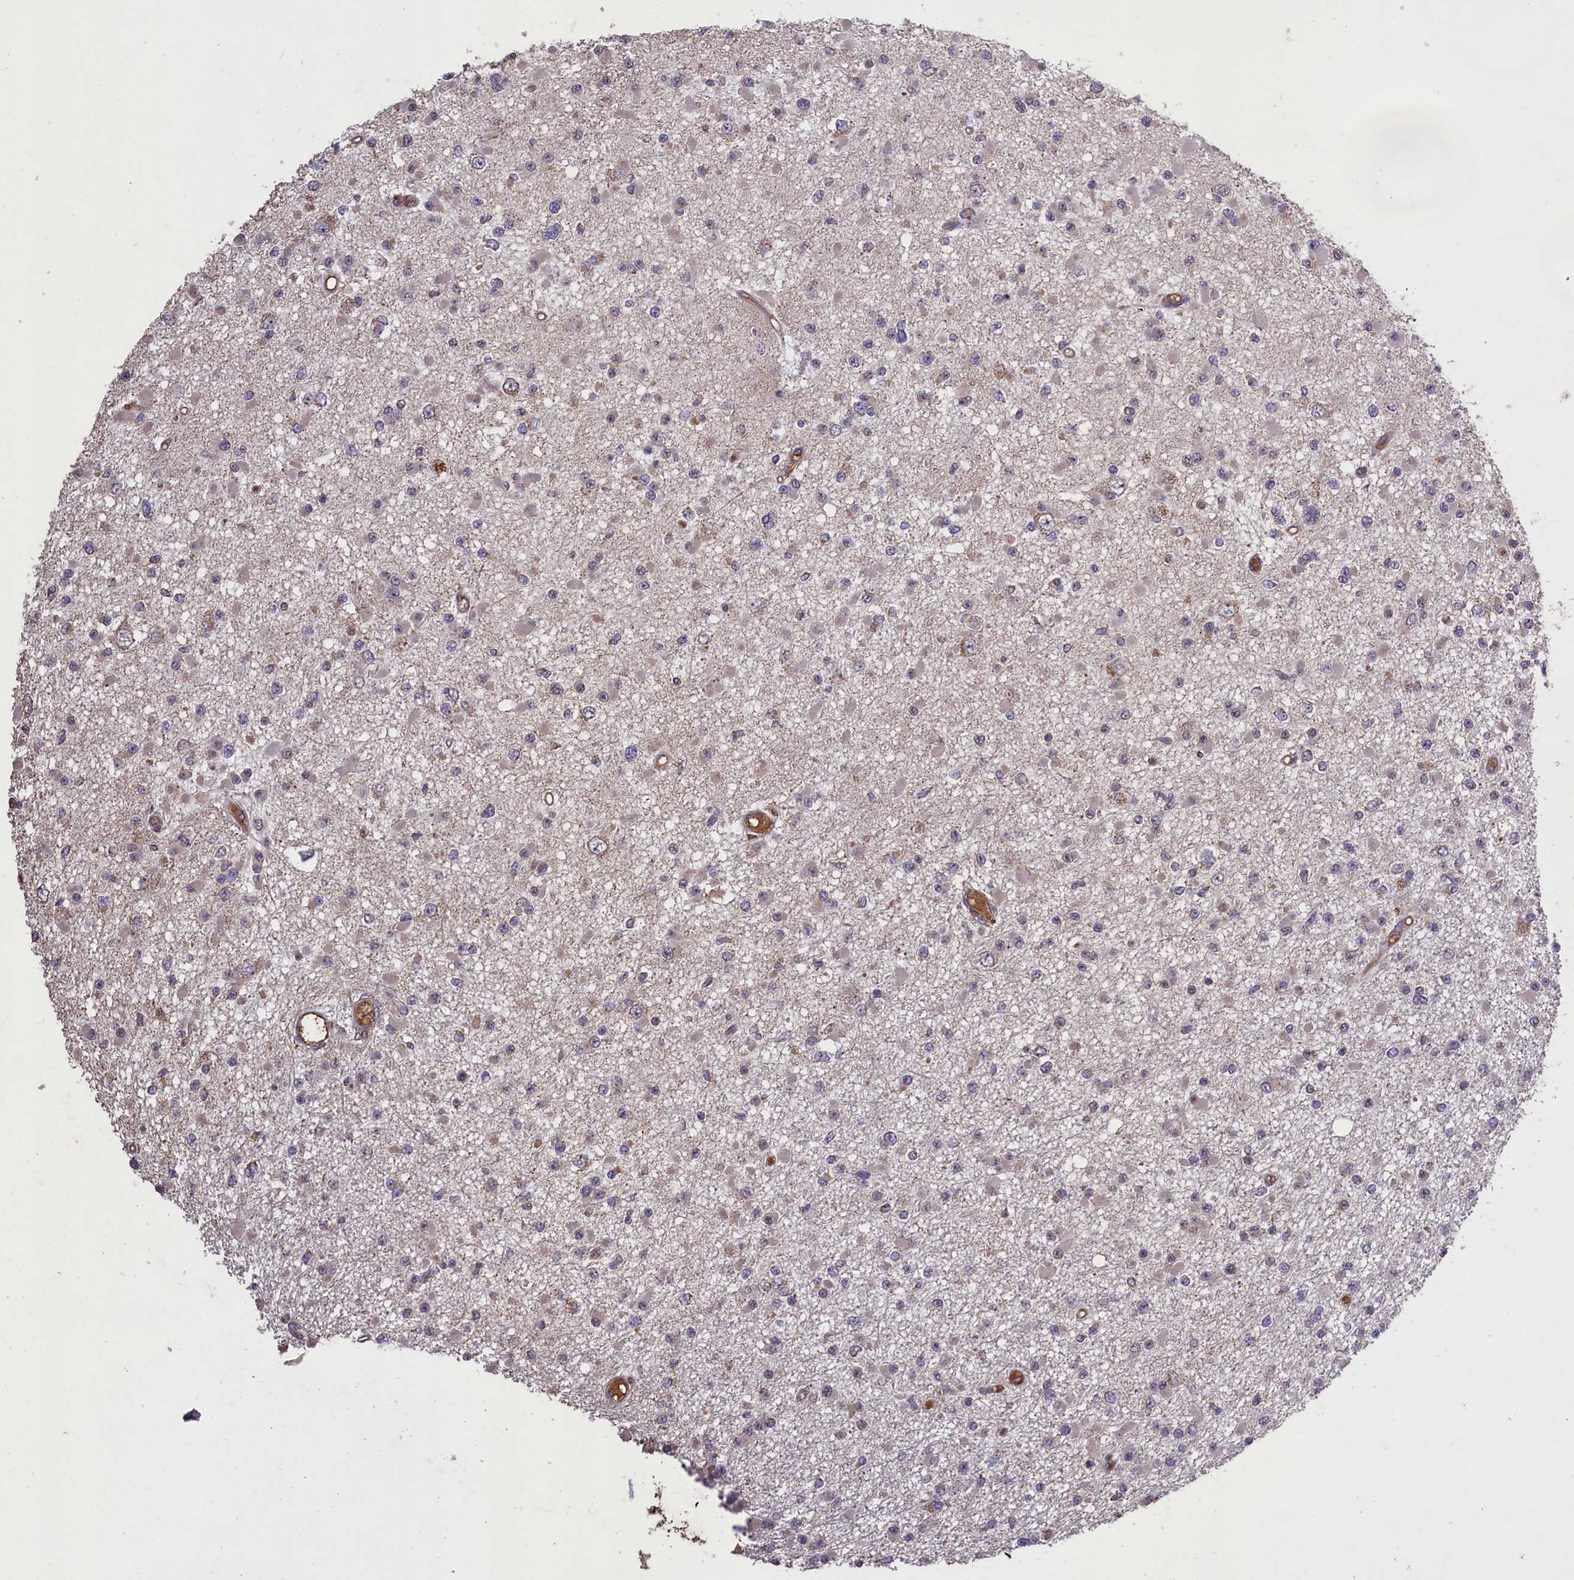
{"staining": {"intensity": "negative", "quantity": "none", "location": "none"}, "tissue": "glioma", "cell_type": "Tumor cells", "image_type": "cancer", "snomed": [{"axis": "morphology", "description": "Glioma, malignant, Low grade"}, {"axis": "topography", "description": "Brain"}], "caption": "Human malignant glioma (low-grade) stained for a protein using IHC reveals no expression in tumor cells.", "gene": "CLRN2", "patient": {"sex": "female", "age": 22}}